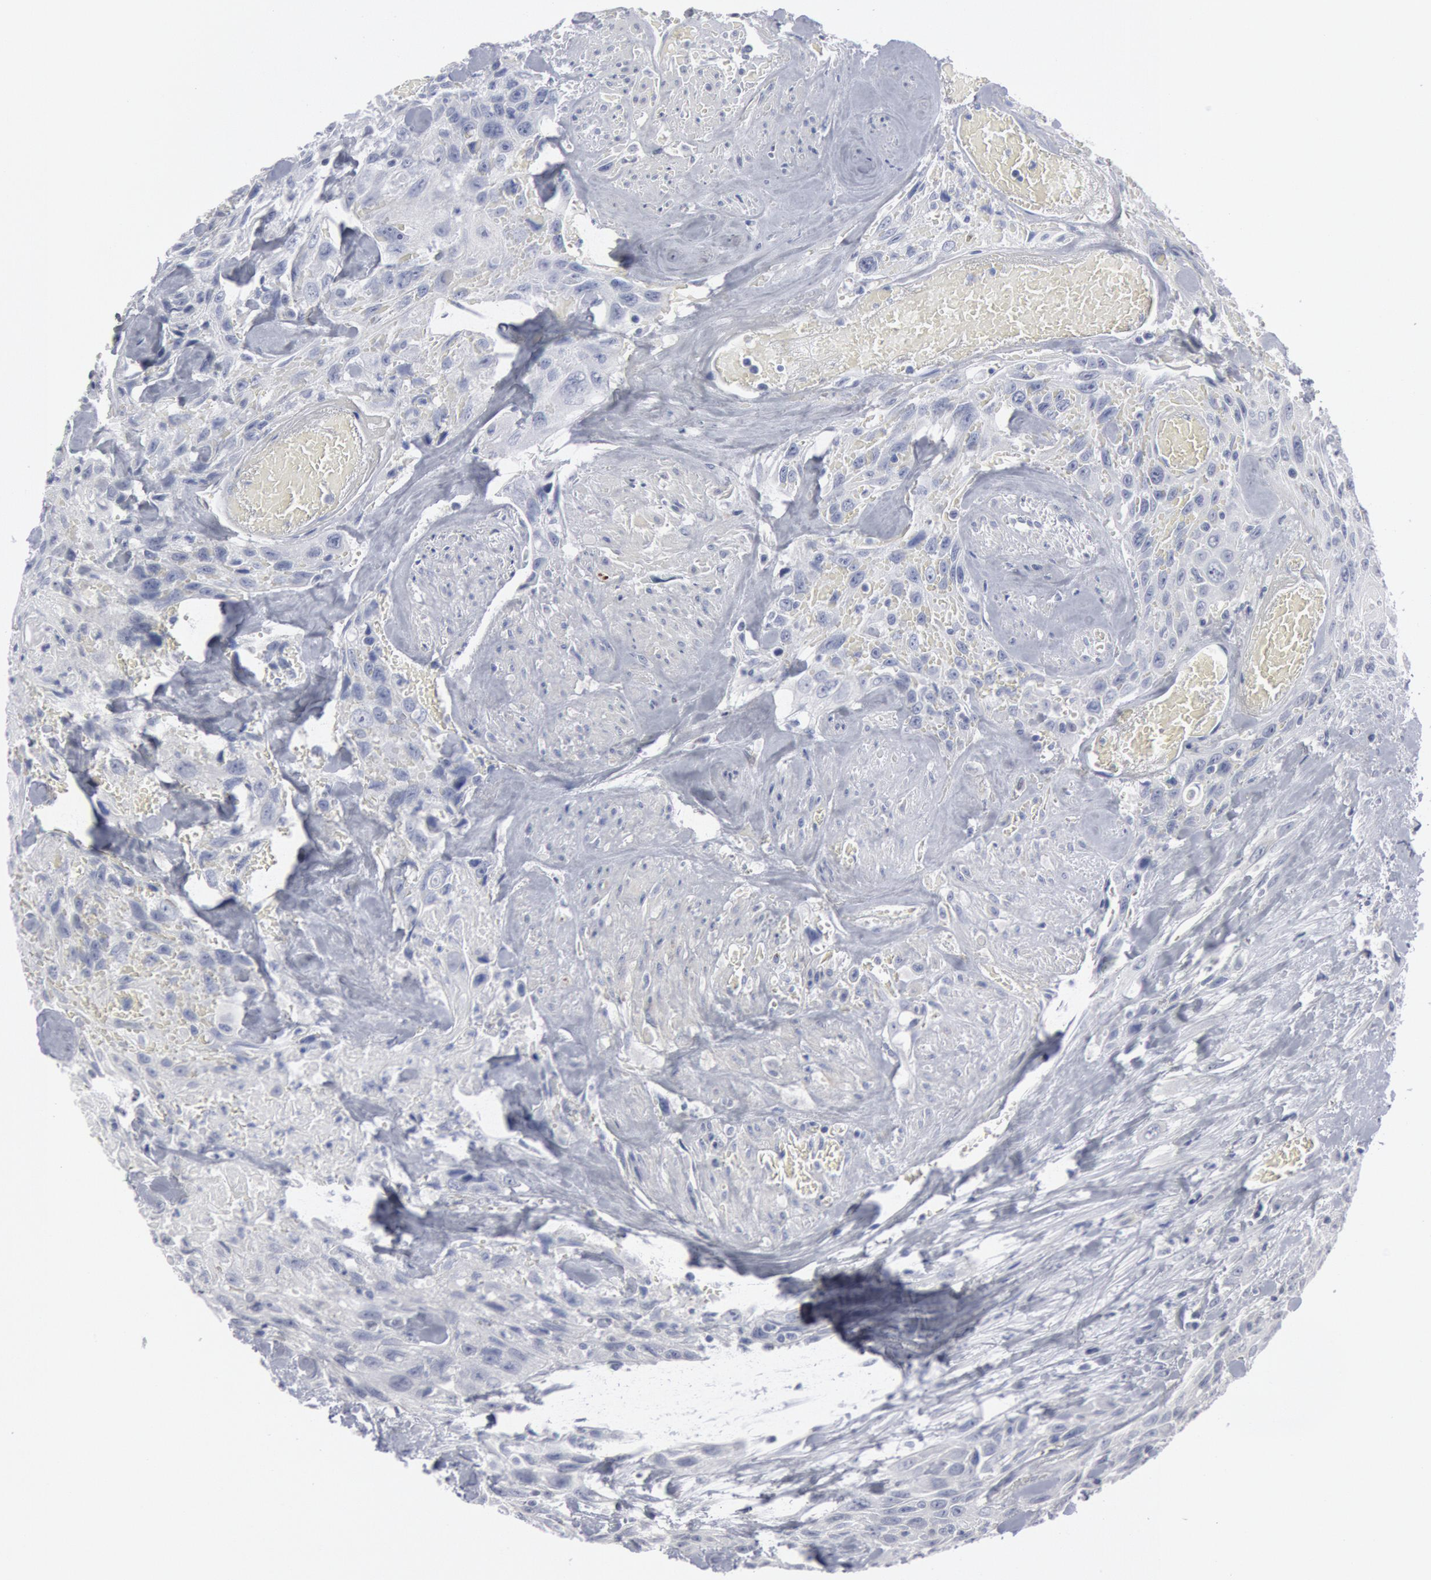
{"staining": {"intensity": "negative", "quantity": "none", "location": "none"}, "tissue": "urothelial cancer", "cell_type": "Tumor cells", "image_type": "cancer", "snomed": [{"axis": "morphology", "description": "Urothelial carcinoma, High grade"}, {"axis": "topography", "description": "Urinary bladder"}], "caption": "An image of human urothelial carcinoma (high-grade) is negative for staining in tumor cells. (DAB (3,3'-diaminobenzidine) IHC visualized using brightfield microscopy, high magnification).", "gene": "DMC1", "patient": {"sex": "female", "age": 84}}